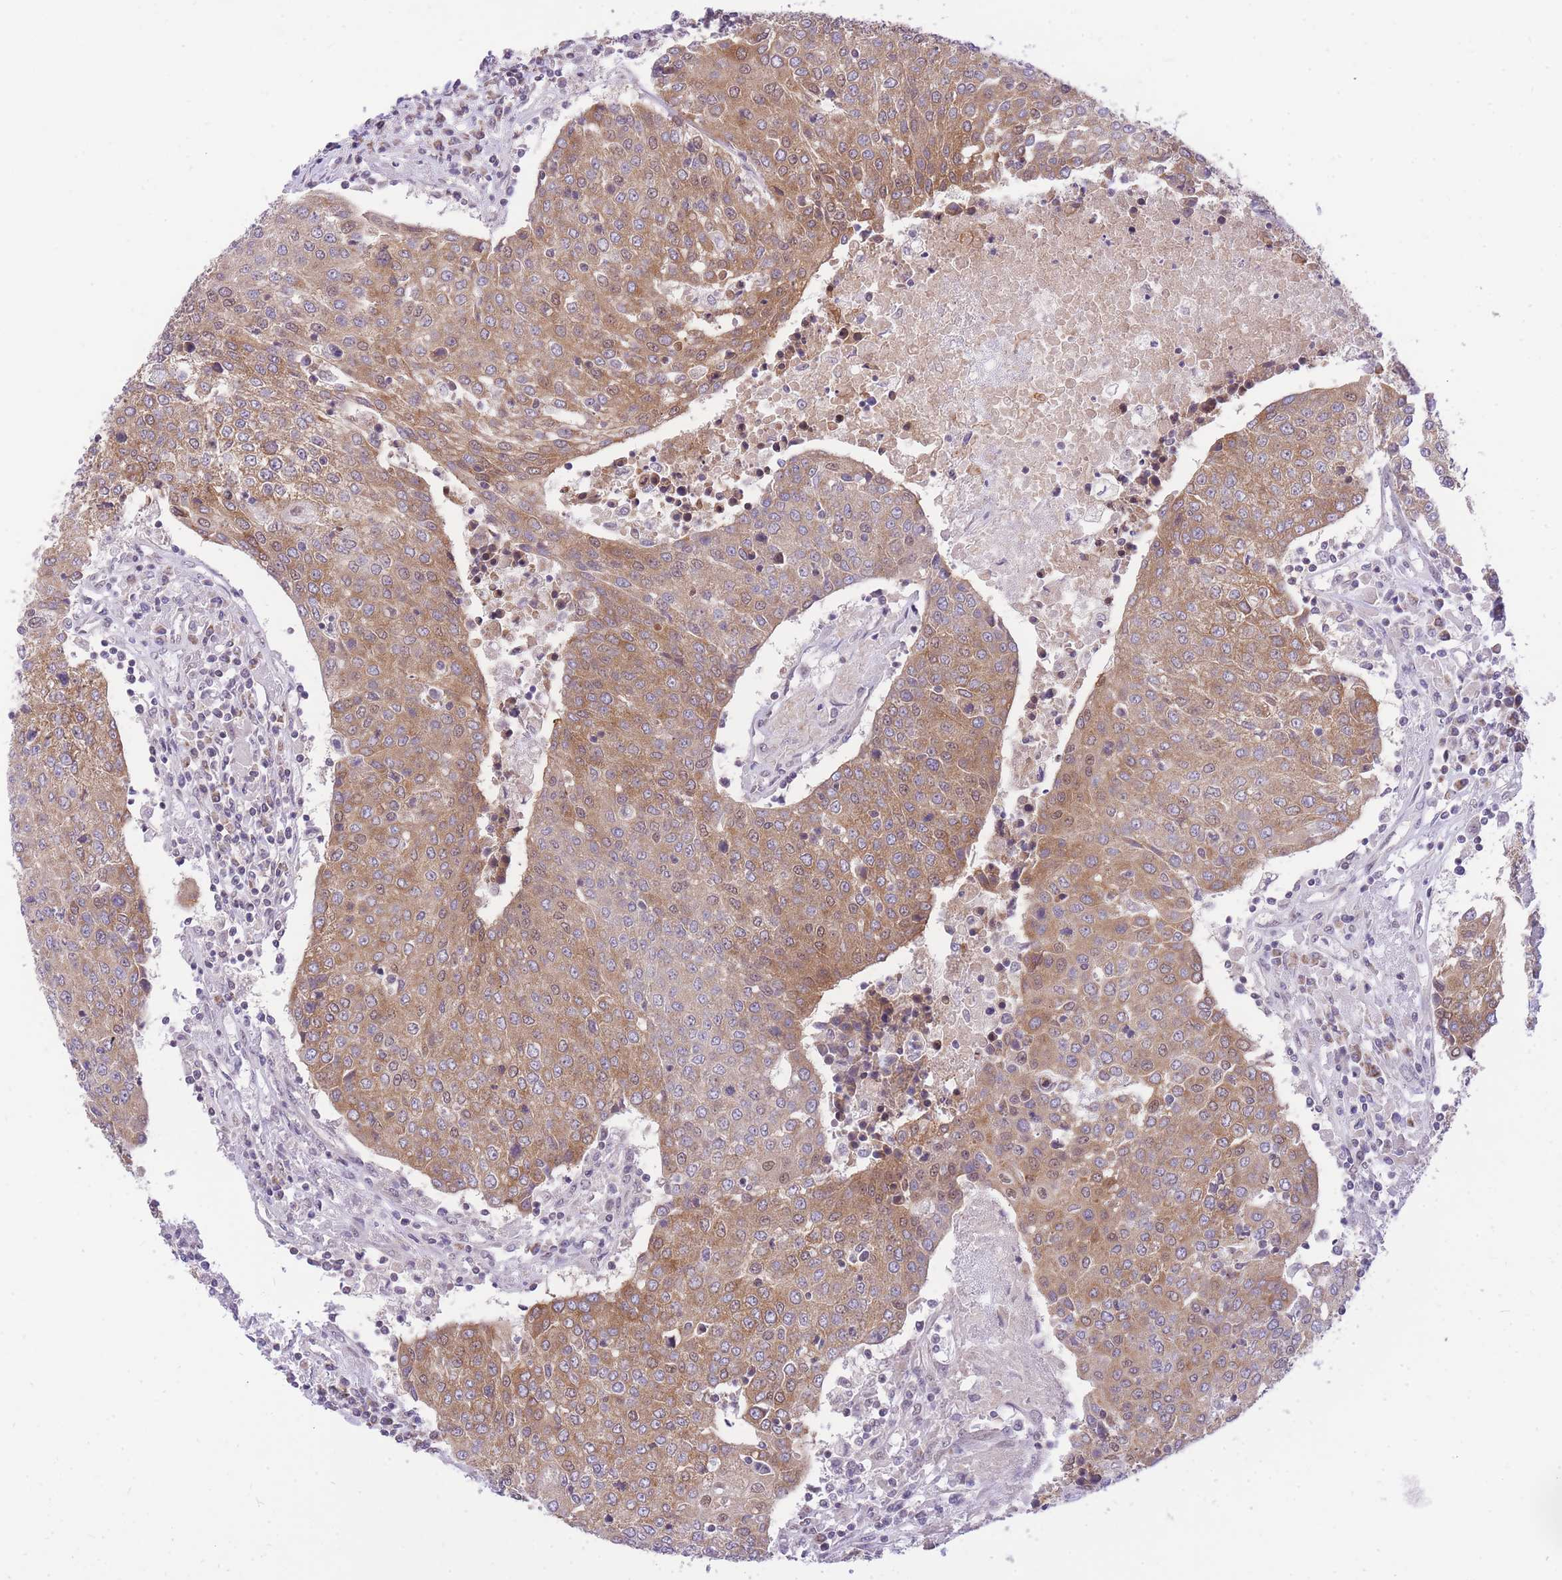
{"staining": {"intensity": "moderate", "quantity": ">75%", "location": "cytoplasmic/membranous"}, "tissue": "urothelial cancer", "cell_type": "Tumor cells", "image_type": "cancer", "snomed": [{"axis": "morphology", "description": "Urothelial carcinoma, High grade"}, {"axis": "topography", "description": "Urinary bladder"}], "caption": "Human urothelial carcinoma (high-grade) stained with a protein marker reveals moderate staining in tumor cells.", "gene": "MINDY2", "patient": {"sex": "female", "age": 85}}